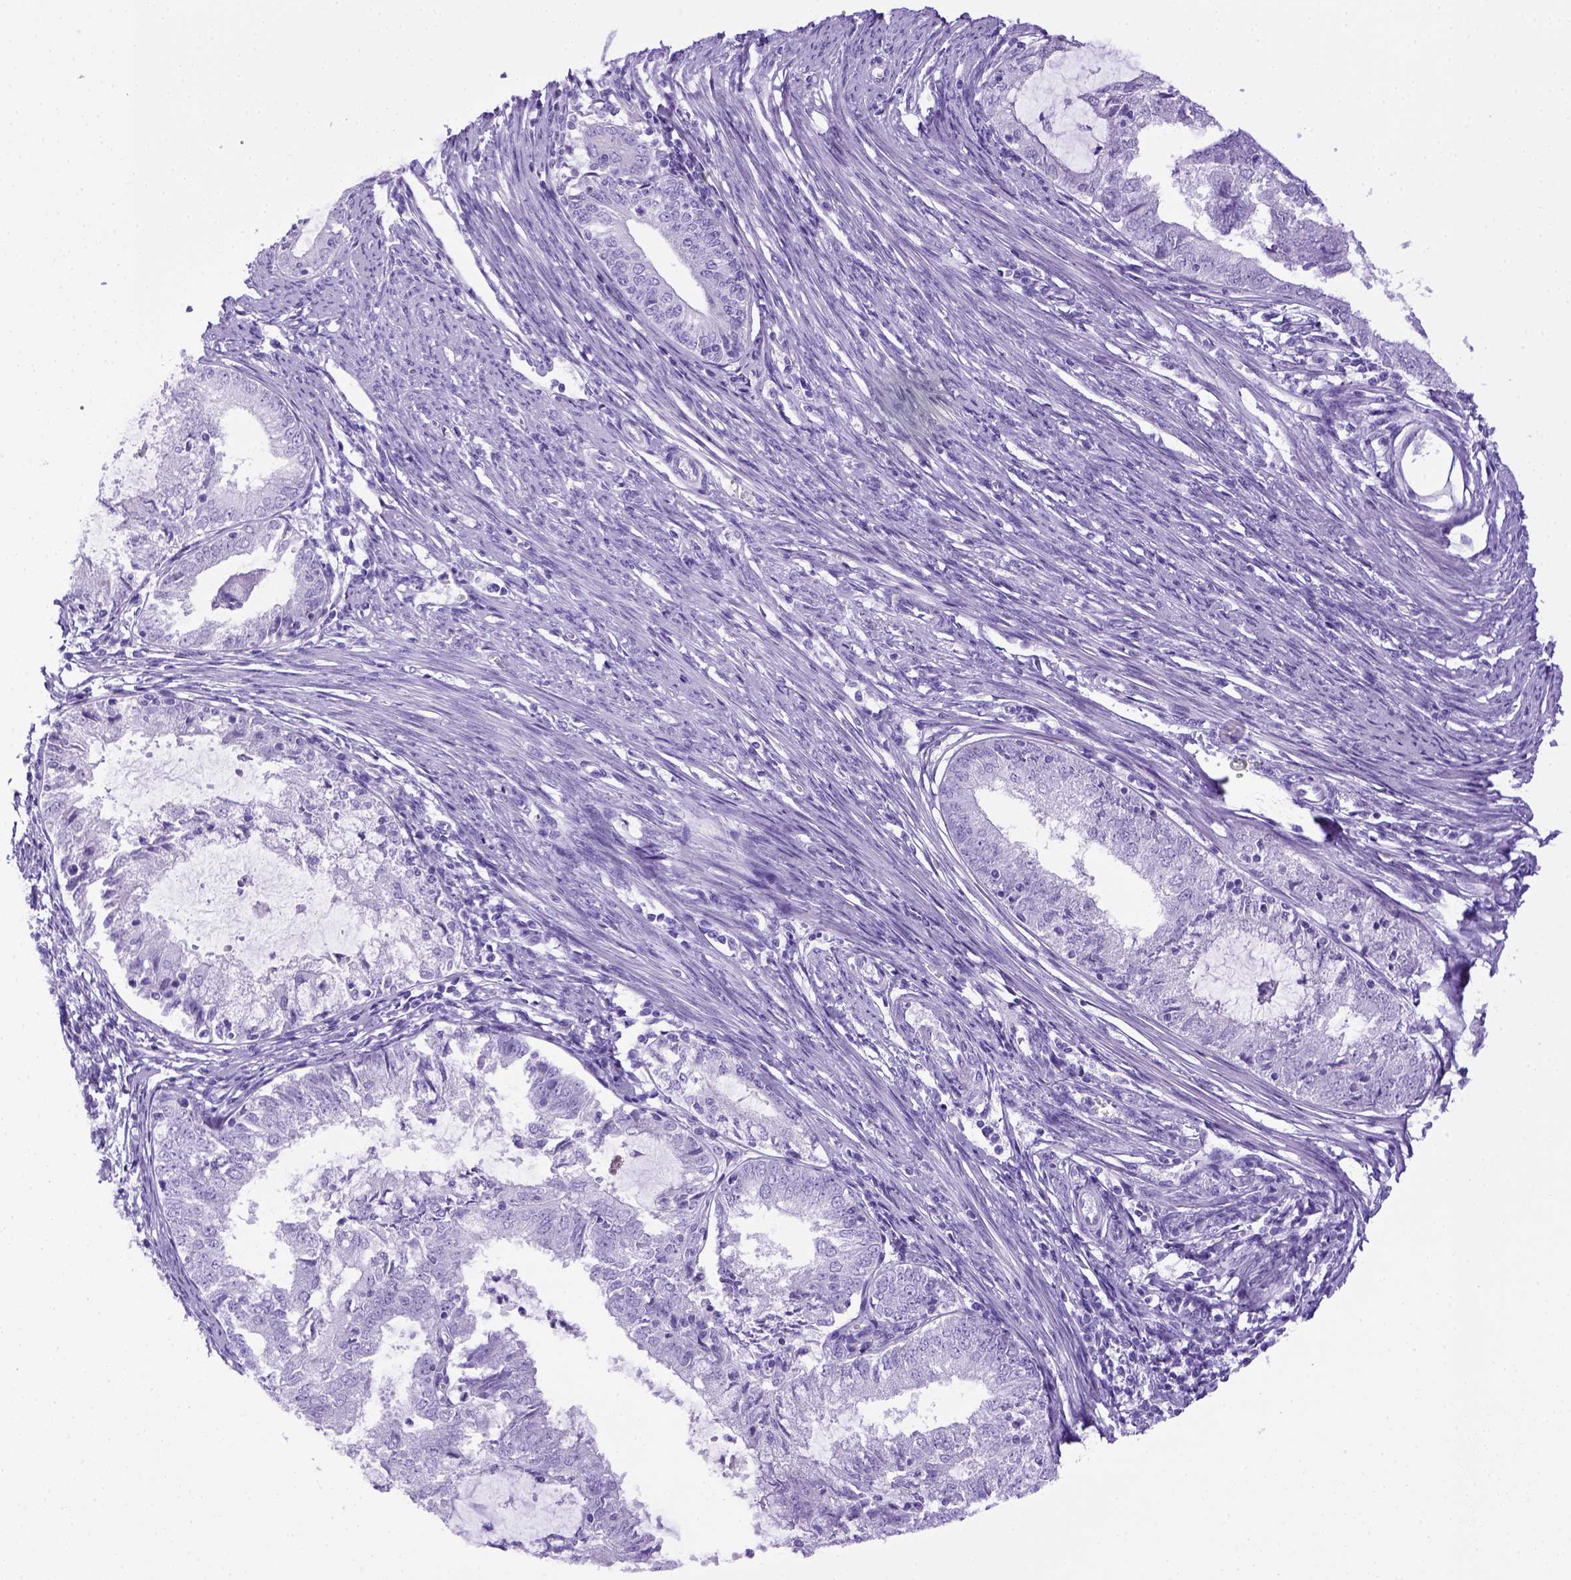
{"staining": {"intensity": "negative", "quantity": "none", "location": "none"}, "tissue": "endometrial cancer", "cell_type": "Tumor cells", "image_type": "cancer", "snomed": [{"axis": "morphology", "description": "Adenocarcinoma, NOS"}, {"axis": "topography", "description": "Endometrium"}], "caption": "This is an immunohistochemistry image of endometrial cancer. There is no staining in tumor cells.", "gene": "ITIH4", "patient": {"sex": "female", "age": 57}}